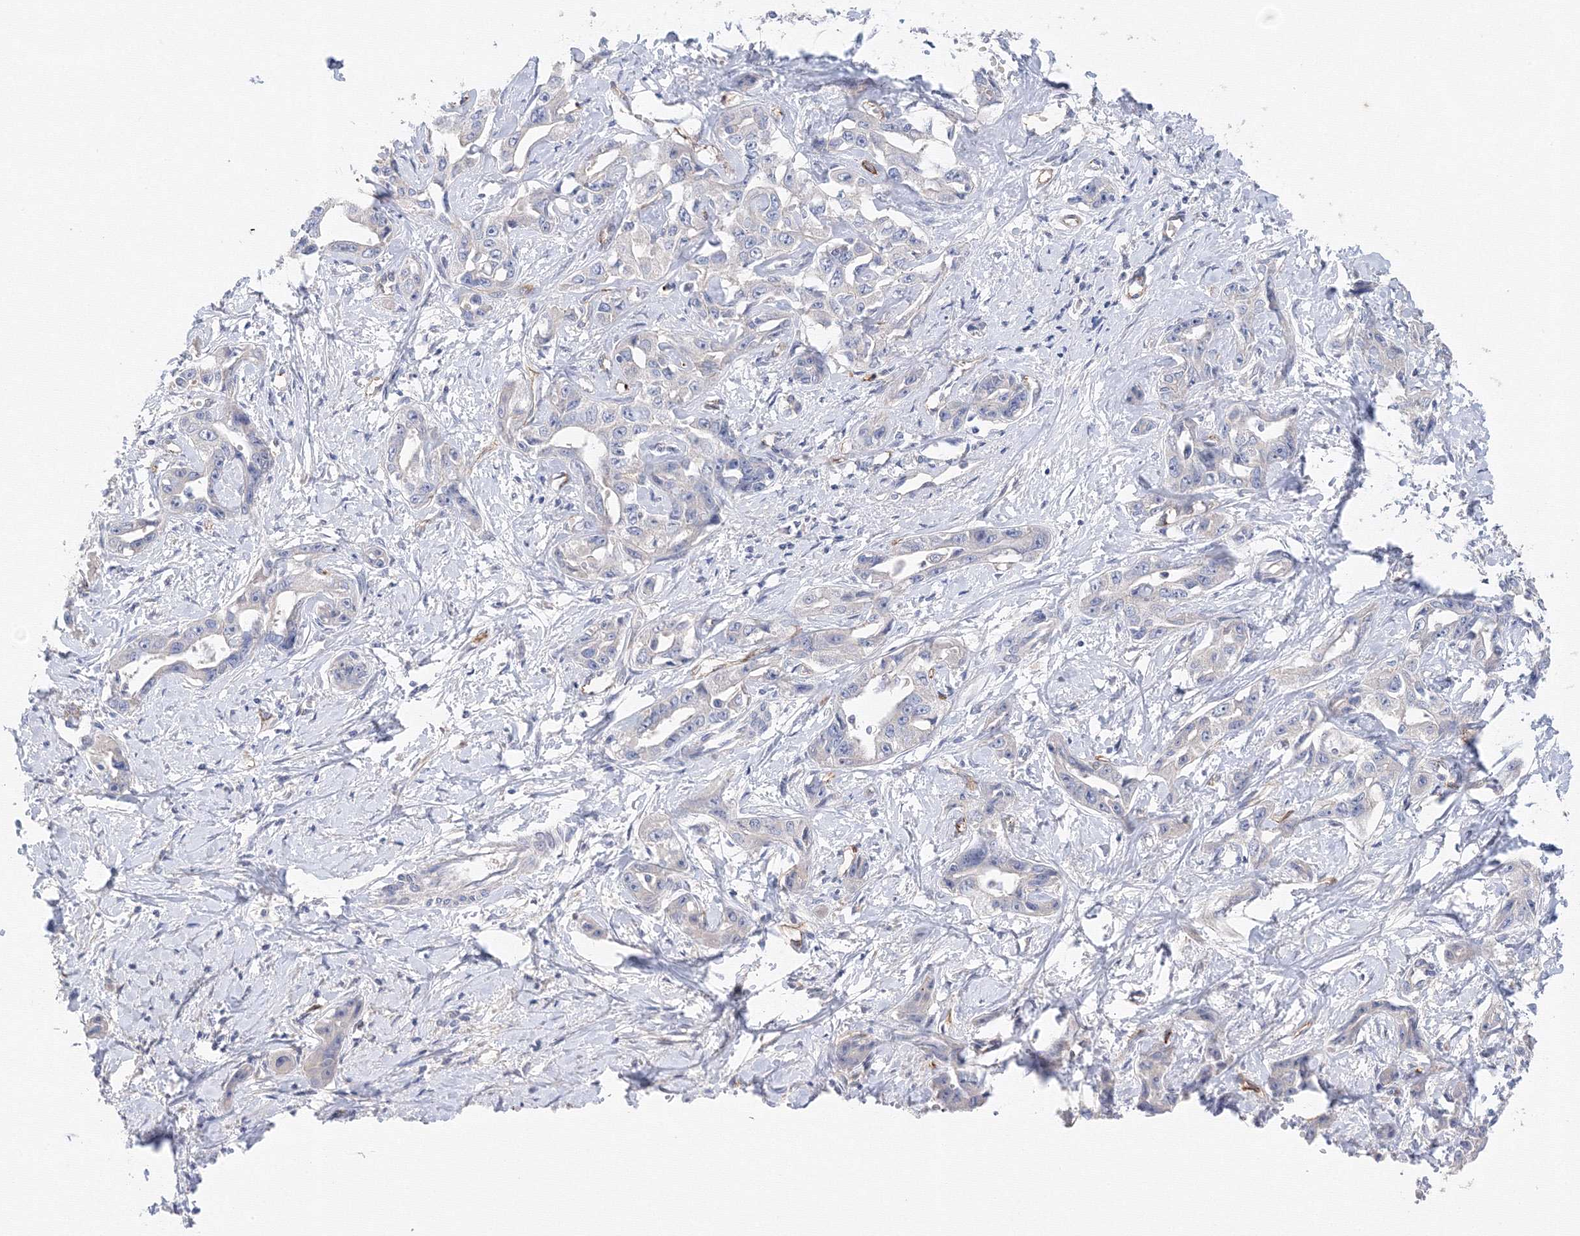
{"staining": {"intensity": "negative", "quantity": "none", "location": "none"}, "tissue": "liver cancer", "cell_type": "Tumor cells", "image_type": "cancer", "snomed": [{"axis": "morphology", "description": "Cholangiocarcinoma"}, {"axis": "topography", "description": "Liver"}], "caption": "Human liver cholangiocarcinoma stained for a protein using IHC shows no positivity in tumor cells.", "gene": "DIS3L2", "patient": {"sex": "male", "age": 59}}